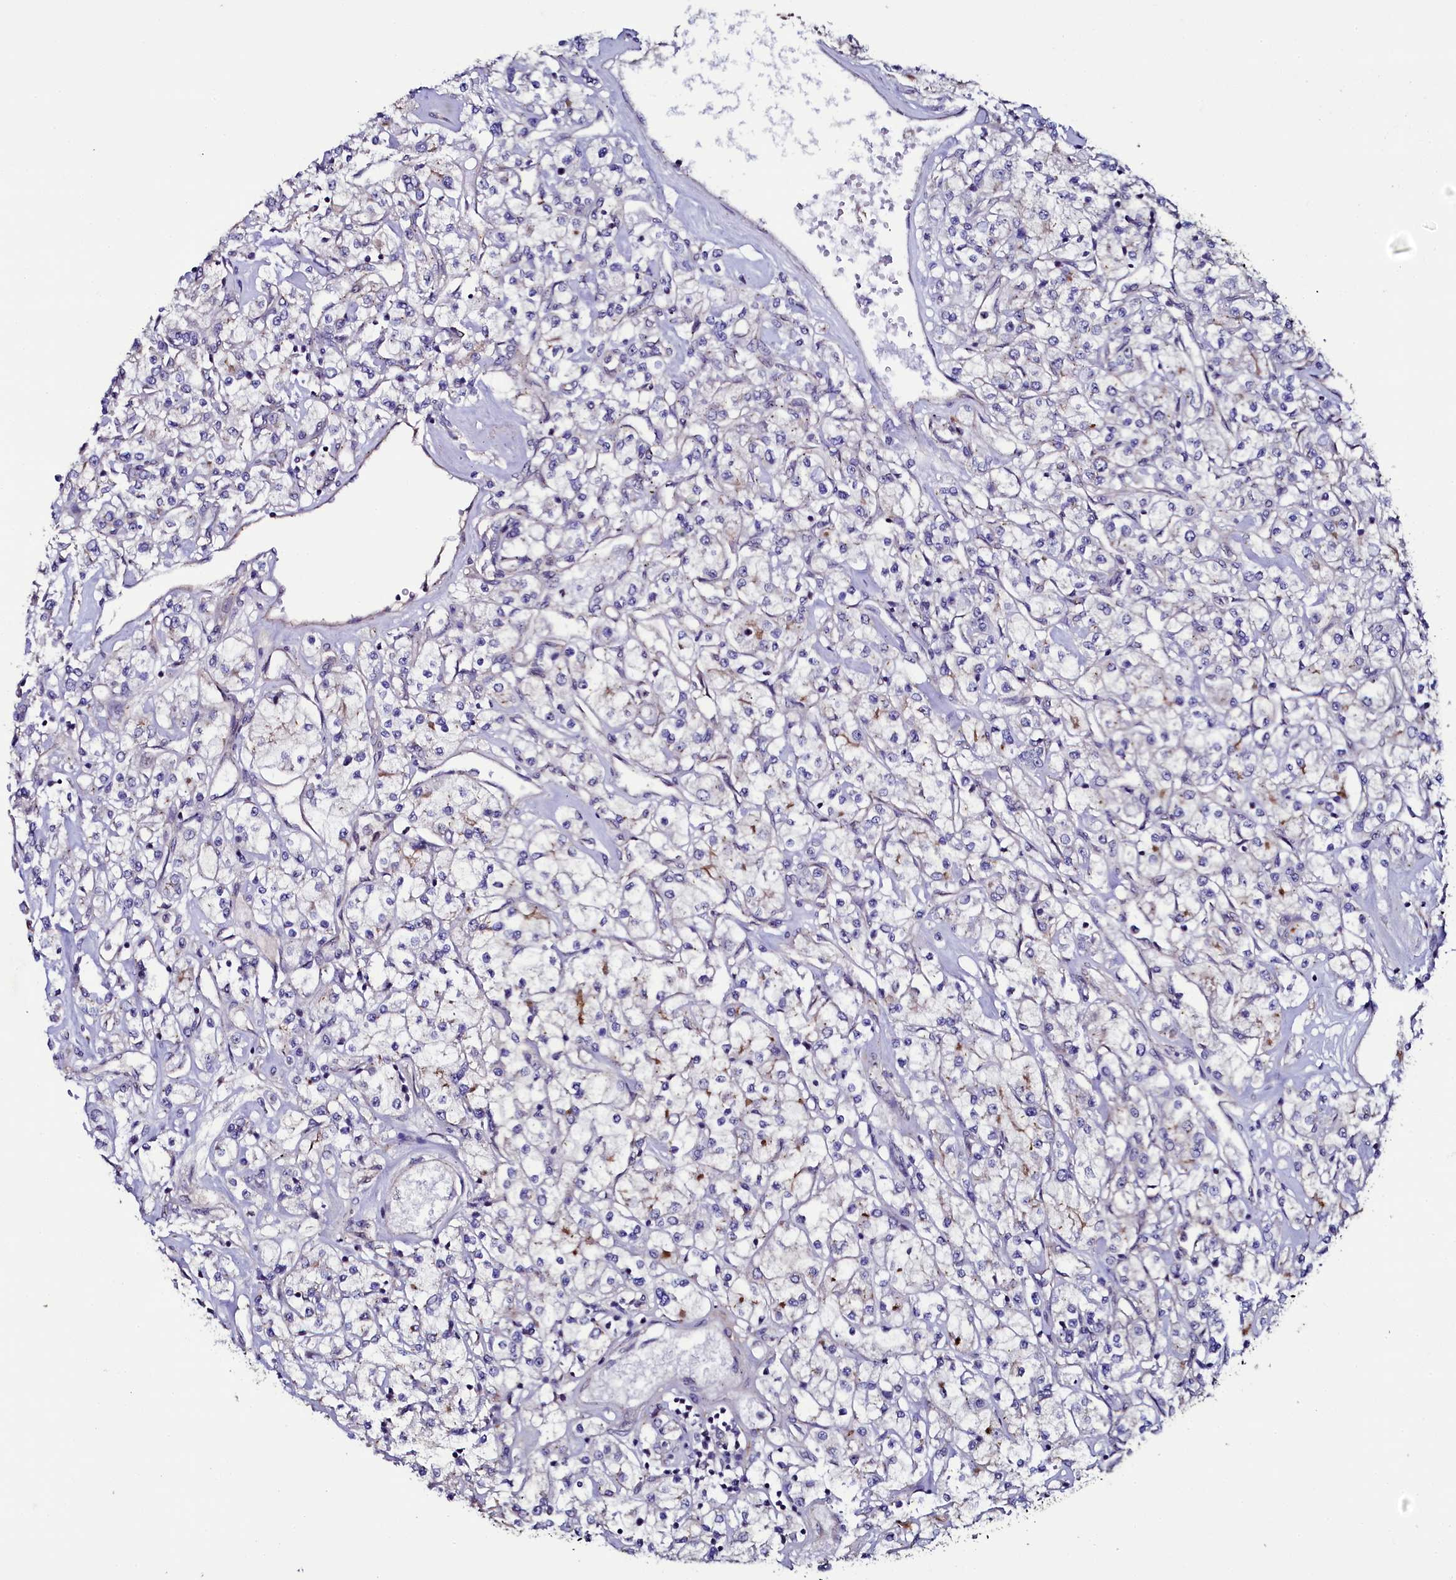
{"staining": {"intensity": "negative", "quantity": "none", "location": "none"}, "tissue": "renal cancer", "cell_type": "Tumor cells", "image_type": "cancer", "snomed": [{"axis": "morphology", "description": "Adenocarcinoma, NOS"}, {"axis": "topography", "description": "Kidney"}], "caption": "Tumor cells show no significant staining in renal cancer.", "gene": "USPL1", "patient": {"sex": "female", "age": 59}}